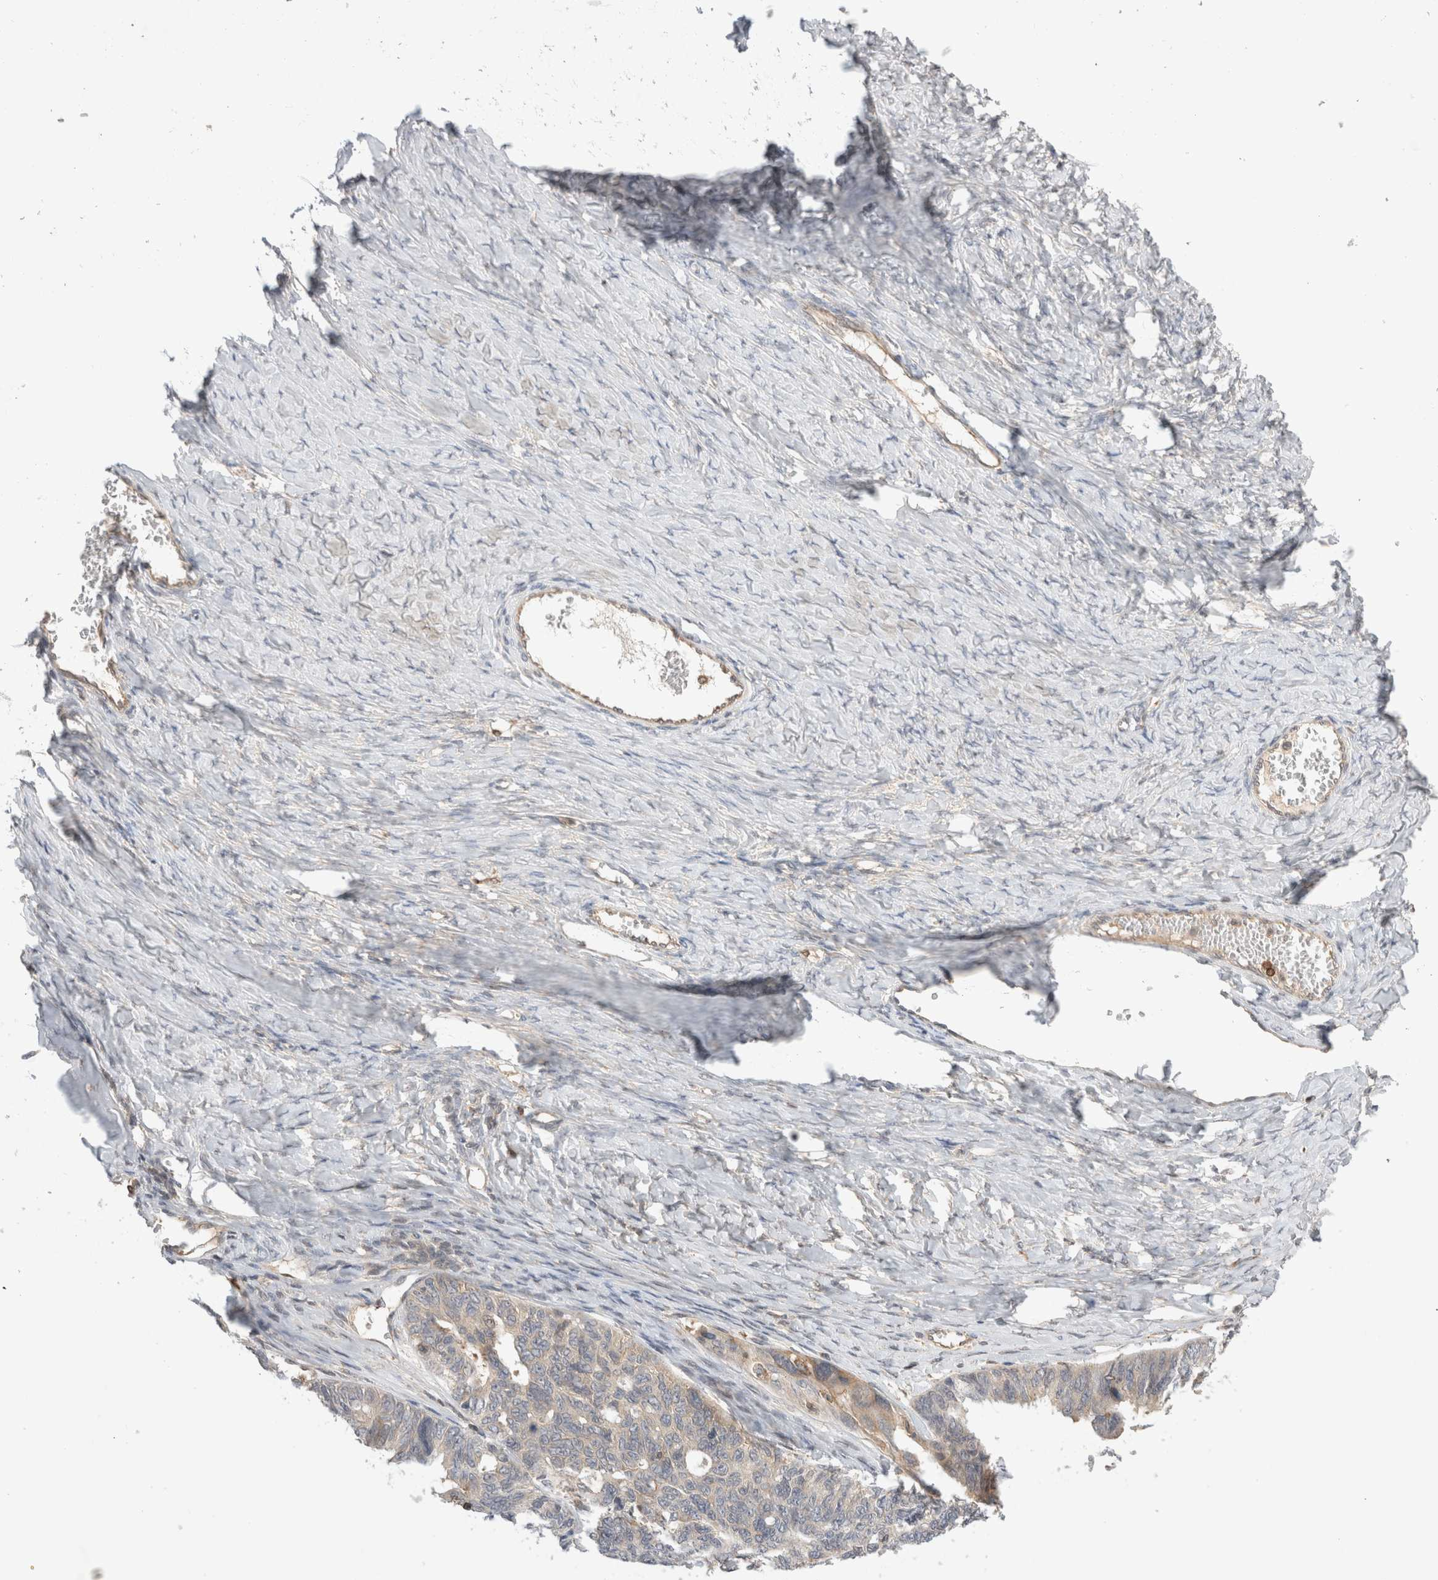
{"staining": {"intensity": "weak", "quantity": "<25%", "location": "cytoplasmic/membranous"}, "tissue": "ovarian cancer", "cell_type": "Tumor cells", "image_type": "cancer", "snomed": [{"axis": "morphology", "description": "Cystadenocarcinoma, serous, NOS"}, {"axis": "topography", "description": "Ovary"}], "caption": "Tumor cells are negative for protein expression in human ovarian cancer (serous cystadenocarcinoma).", "gene": "NFKB1", "patient": {"sex": "female", "age": 79}}